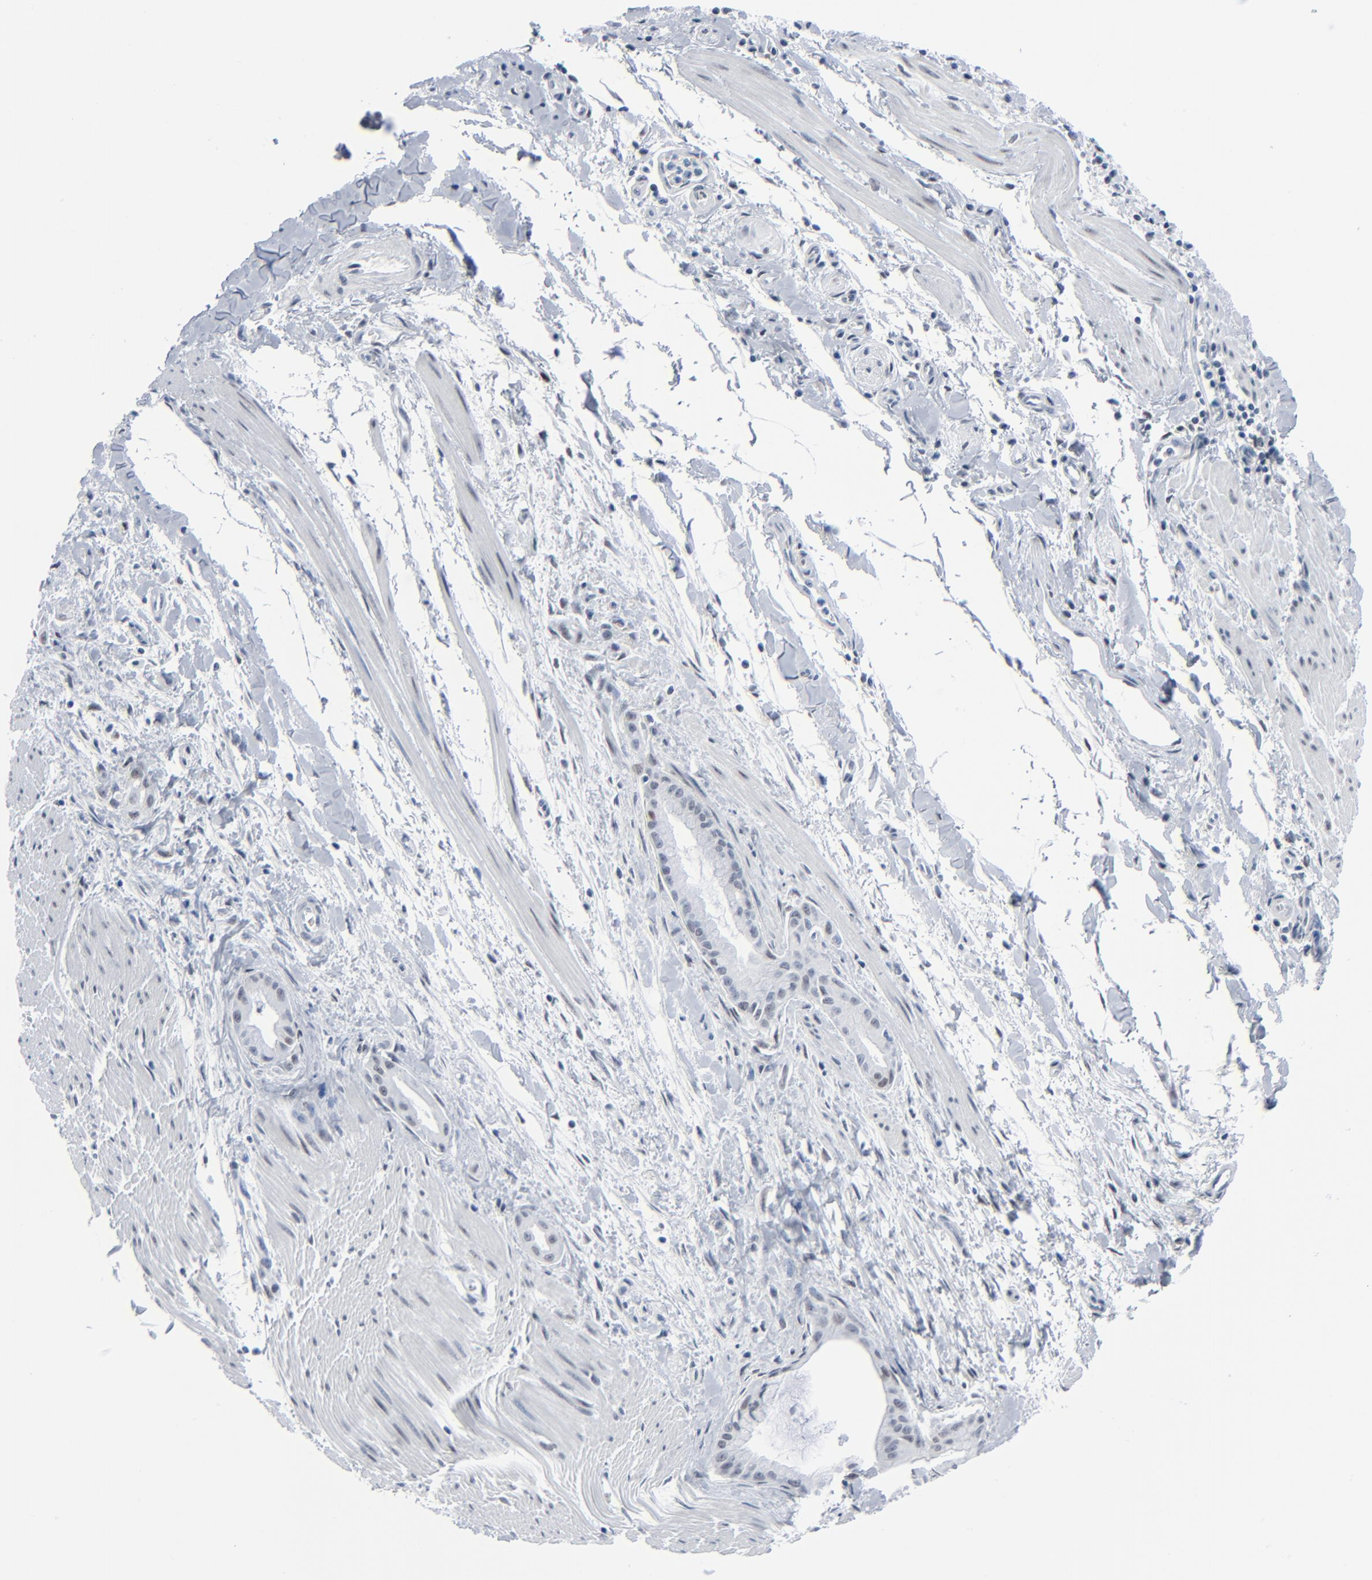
{"staining": {"intensity": "moderate", "quantity": "25%-75%", "location": "nuclear"}, "tissue": "pancreatic cancer", "cell_type": "Tumor cells", "image_type": "cancer", "snomed": [{"axis": "morphology", "description": "Adenocarcinoma, NOS"}, {"axis": "topography", "description": "Pancreas"}], "caption": "Approximately 25%-75% of tumor cells in pancreatic cancer reveal moderate nuclear protein staining as visualized by brown immunohistochemical staining.", "gene": "SIRT1", "patient": {"sex": "male", "age": 59}}